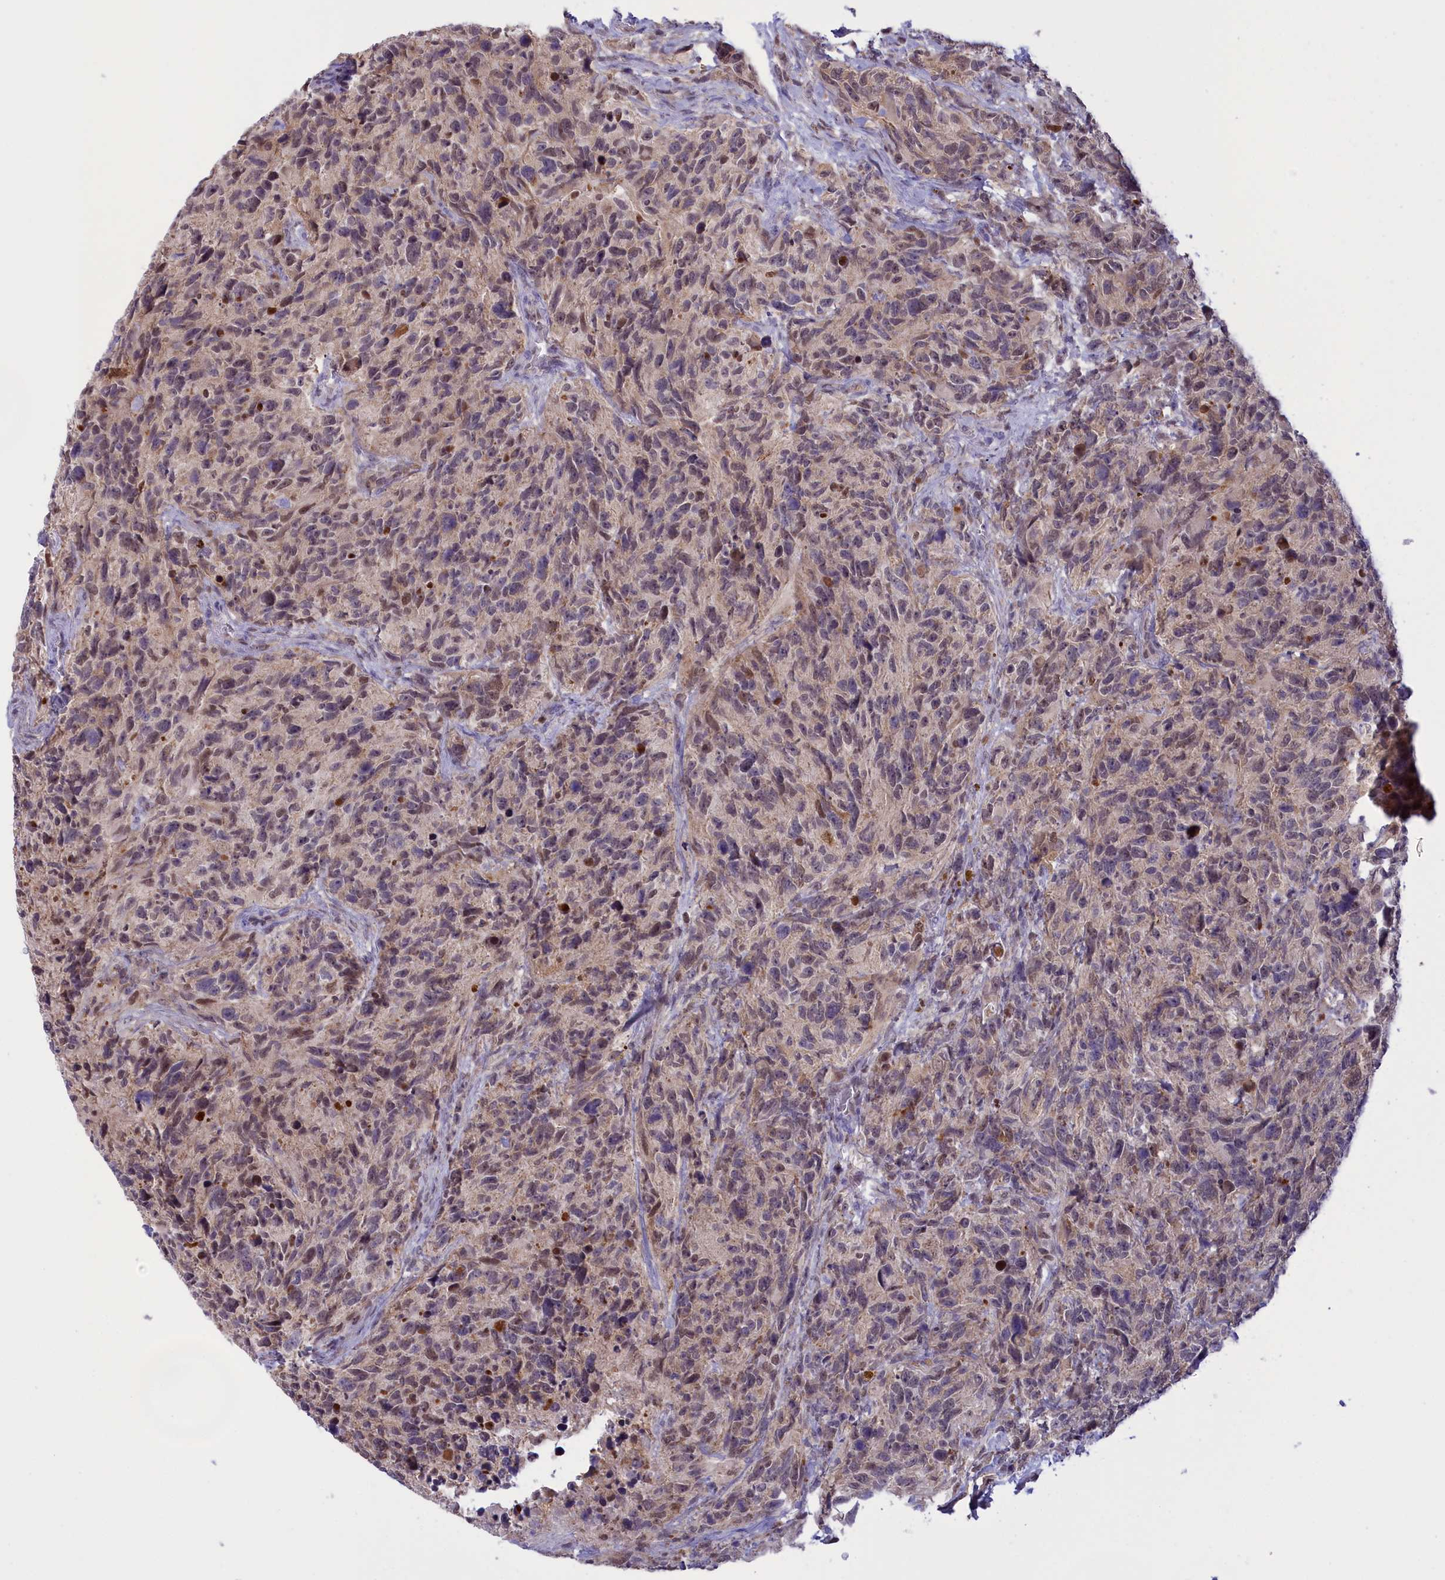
{"staining": {"intensity": "weak", "quantity": "<25%", "location": "nuclear"}, "tissue": "glioma", "cell_type": "Tumor cells", "image_type": "cancer", "snomed": [{"axis": "morphology", "description": "Glioma, malignant, High grade"}, {"axis": "topography", "description": "Brain"}], "caption": "Human glioma stained for a protein using immunohistochemistry (IHC) exhibits no staining in tumor cells.", "gene": "IZUMO2", "patient": {"sex": "male", "age": 69}}